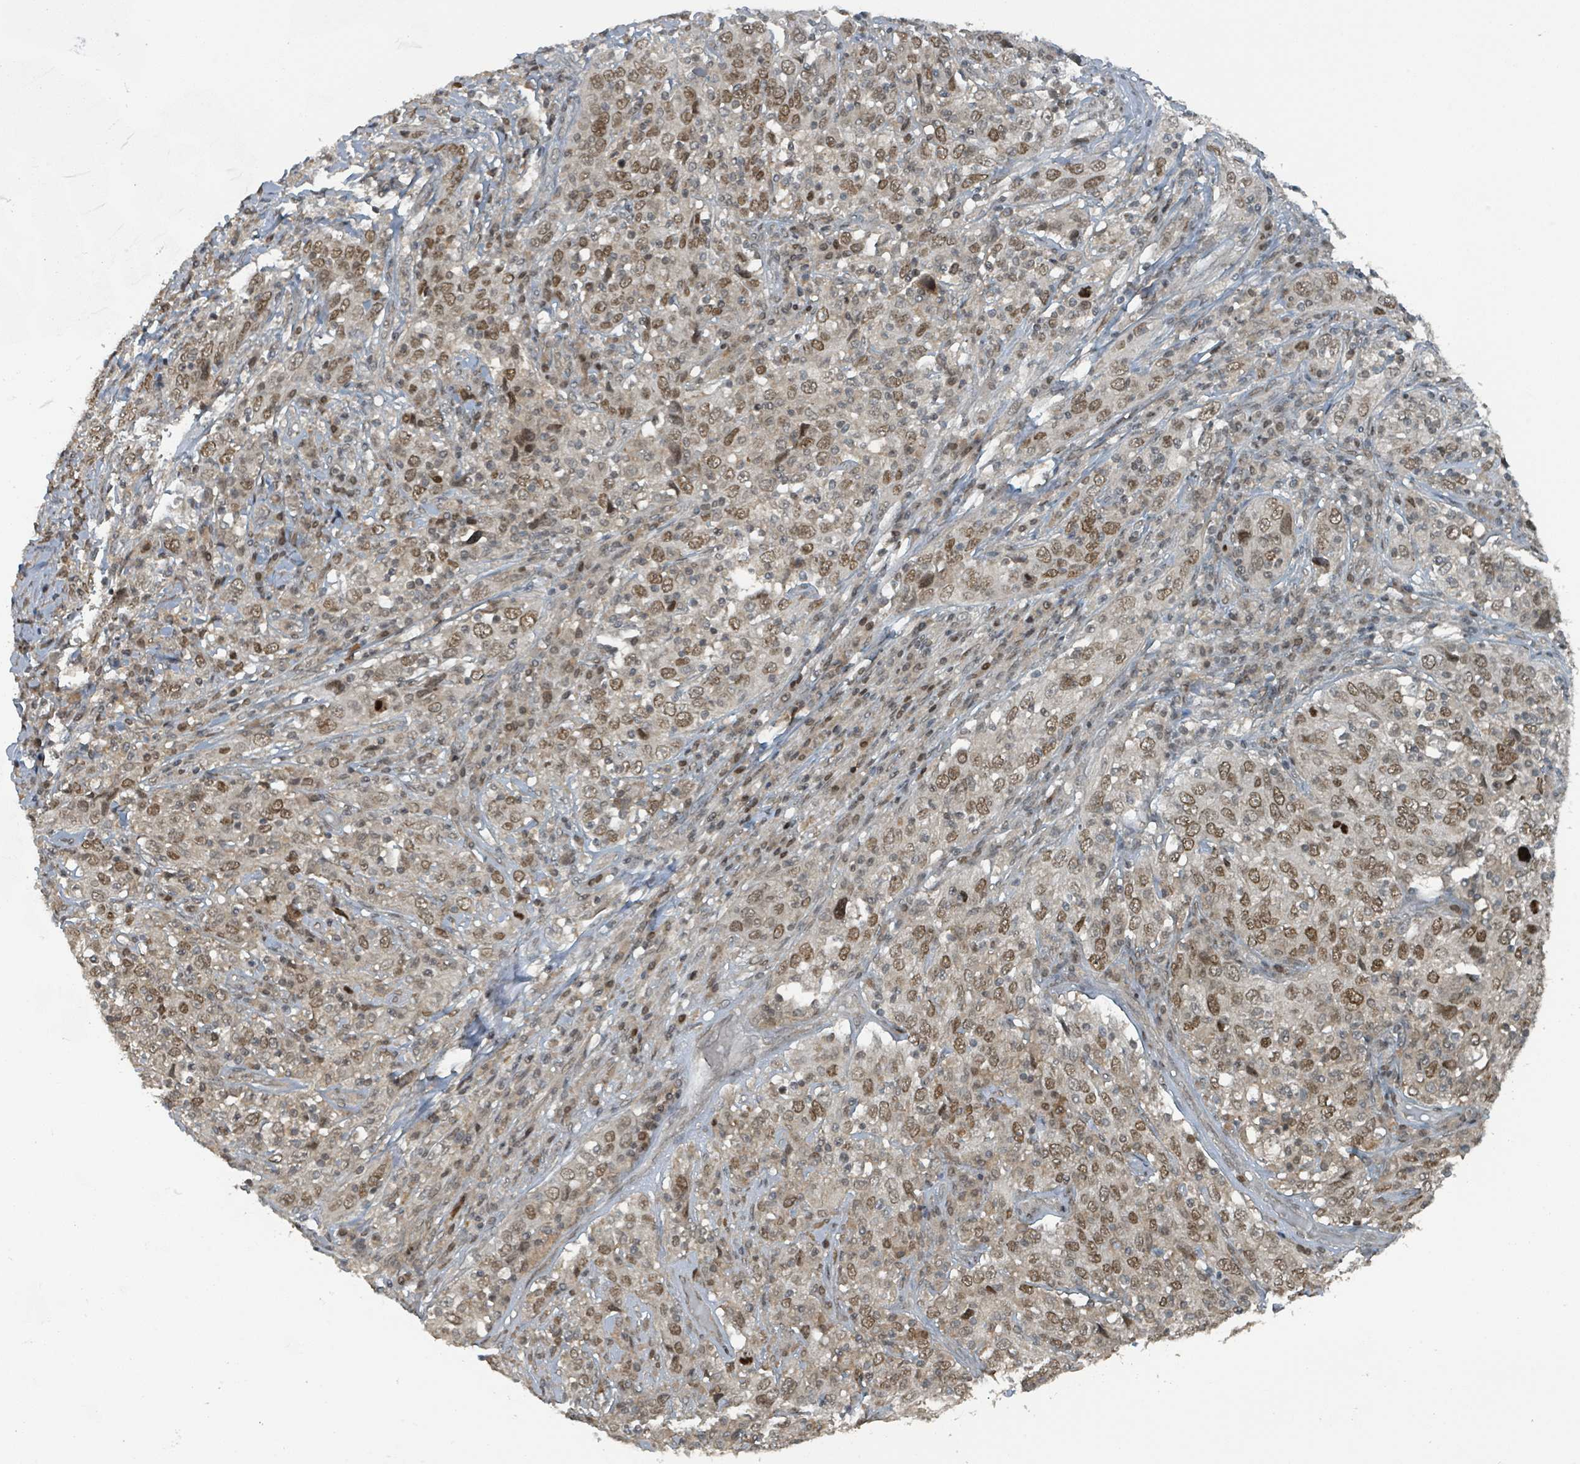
{"staining": {"intensity": "moderate", "quantity": ">75%", "location": "nuclear"}, "tissue": "cervical cancer", "cell_type": "Tumor cells", "image_type": "cancer", "snomed": [{"axis": "morphology", "description": "Squamous cell carcinoma, NOS"}, {"axis": "topography", "description": "Cervix"}], "caption": "Moderate nuclear staining is present in about >75% of tumor cells in cervical cancer (squamous cell carcinoma). (brown staining indicates protein expression, while blue staining denotes nuclei).", "gene": "PHIP", "patient": {"sex": "female", "age": 46}}